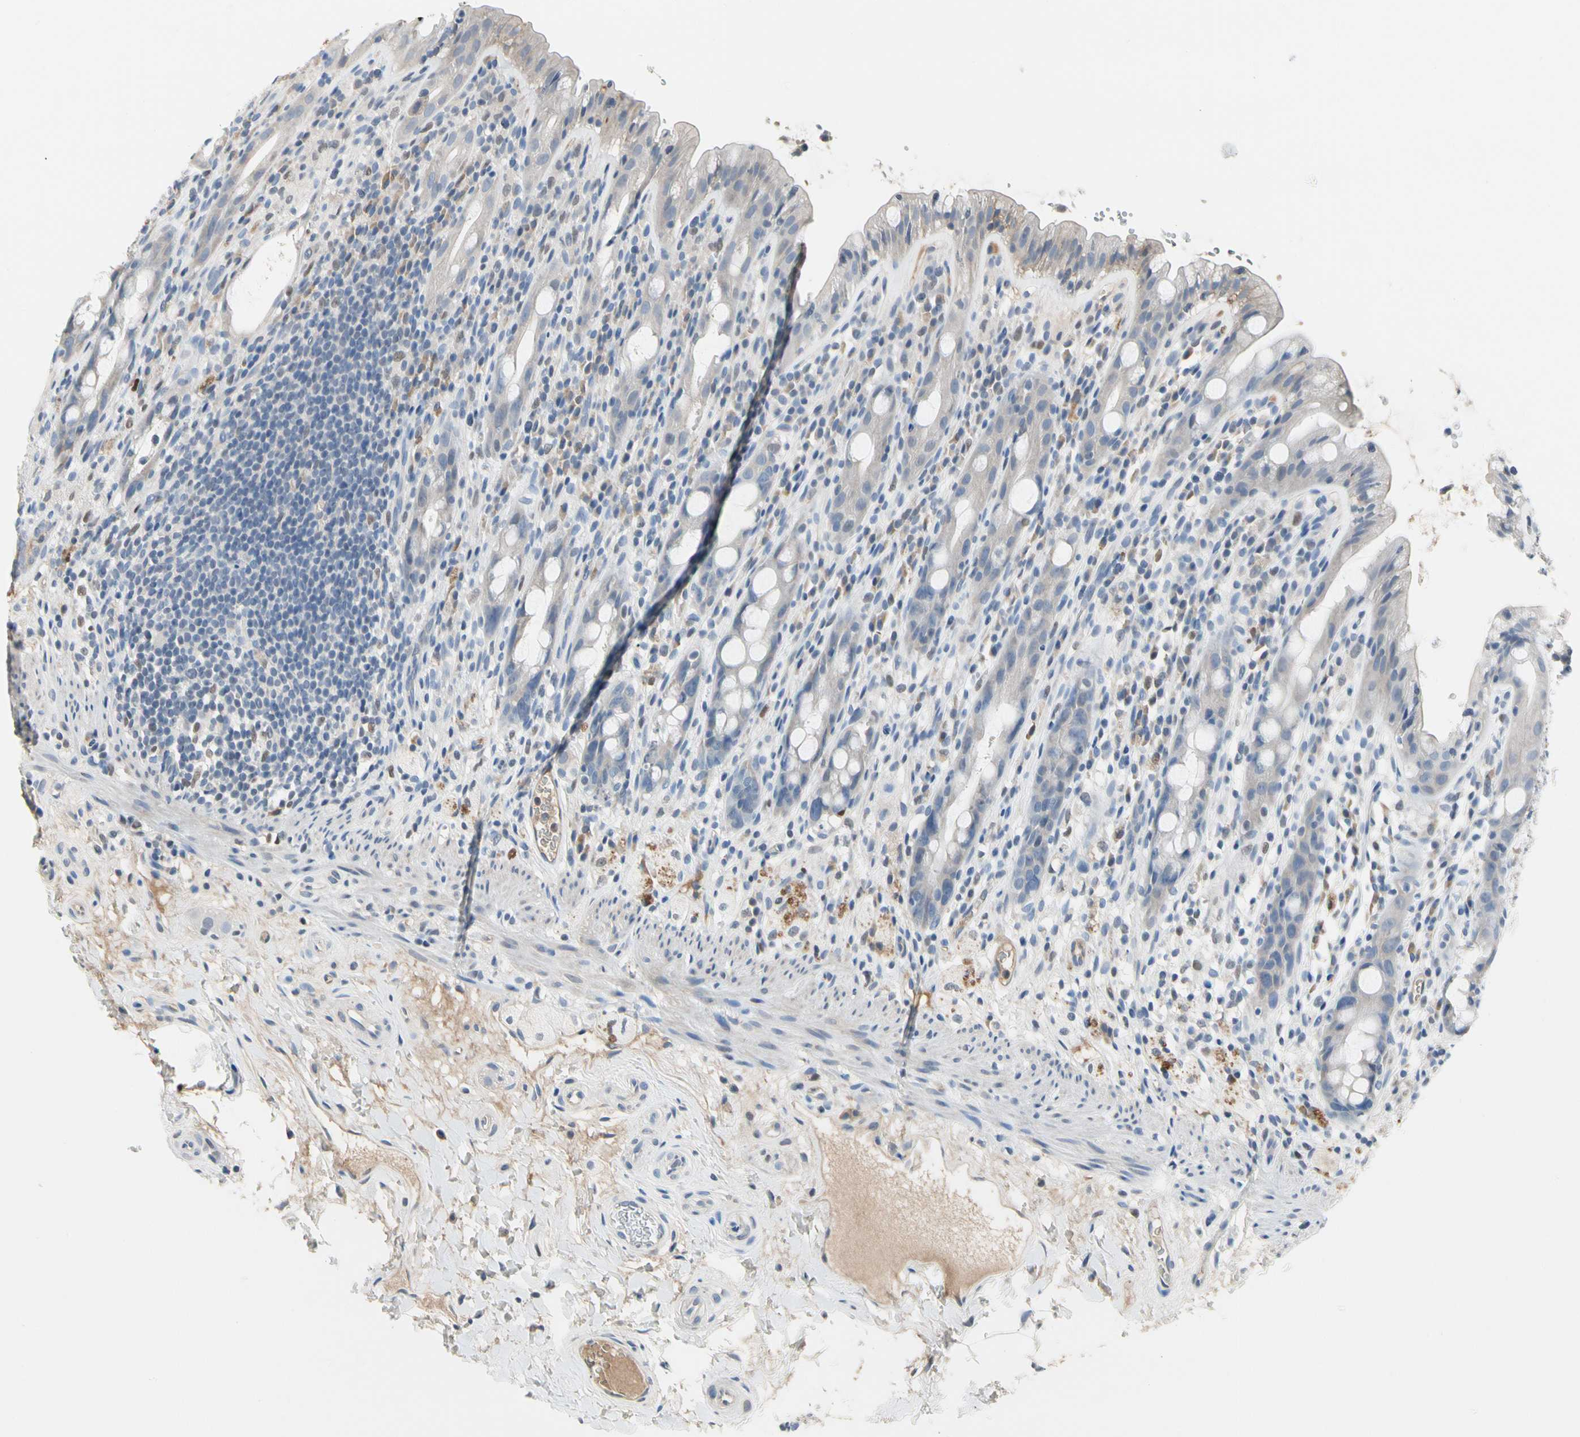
{"staining": {"intensity": "negative", "quantity": "none", "location": "none"}, "tissue": "rectum", "cell_type": "Glandular cells", "image_type": "normal", "snomed": [{"axis": "morphology", "description": "Normal tissue, NOS"}, {"axis": "topography", "description": "Rectum"}], "caption": "Glandular cells show no significant protein expression in unremarkable rectum. The staining was performed using DAB to visualize the protein expression in brown, while the nuclei were stained in blue with hematoxylin (Magnification: 20x).", "gene": "ECRG4", "patient": {"sex": "male", "age": 44}}